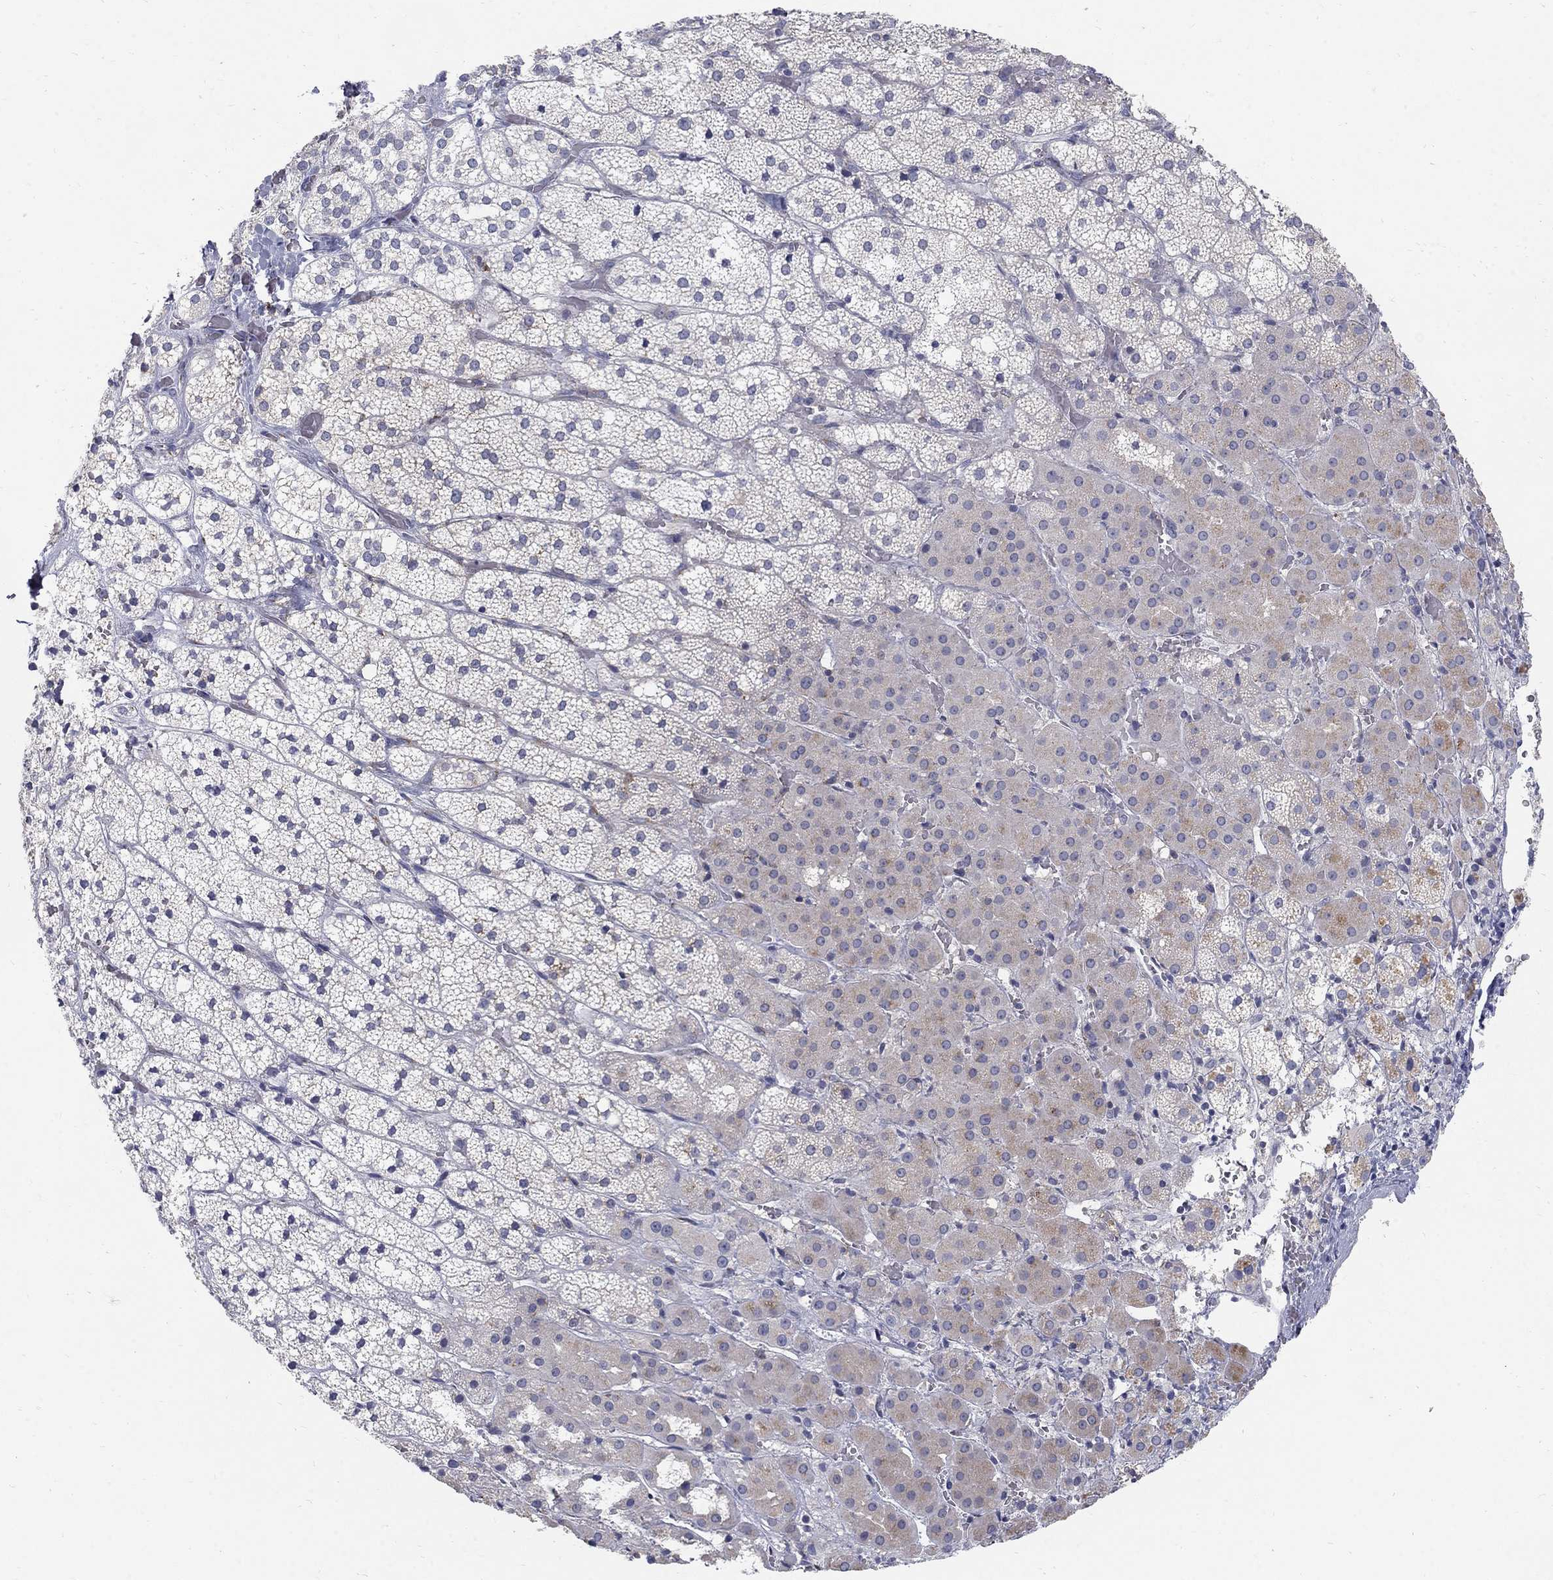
{"staining": {"intensity": "weak", "quantity": "<25%", "location": "cytoplasmic/membranous"}, "tissue": "adrenal gland", "cell_type": "Glandular cells", "image_type": "normal", "snomed": [{"axis": "morphology", "description": "Normal tissue, NOS"}, {"axis": "topography", "description": "Adrenal gland"}], "caption": "Immunohistochemistry (IHC) micrograph of unremarkable adrenal gland: adrenal gland stained with DAB exhibits no significant protein positivity in glandular cells. The staining was performed using DAB to visualize the protein expression in brown, while the nuclei were stained in blue with hematoxylin (Magnification: 20x).", "gene": "PANK3", "patient": {"sex": "male", "age": 53}}